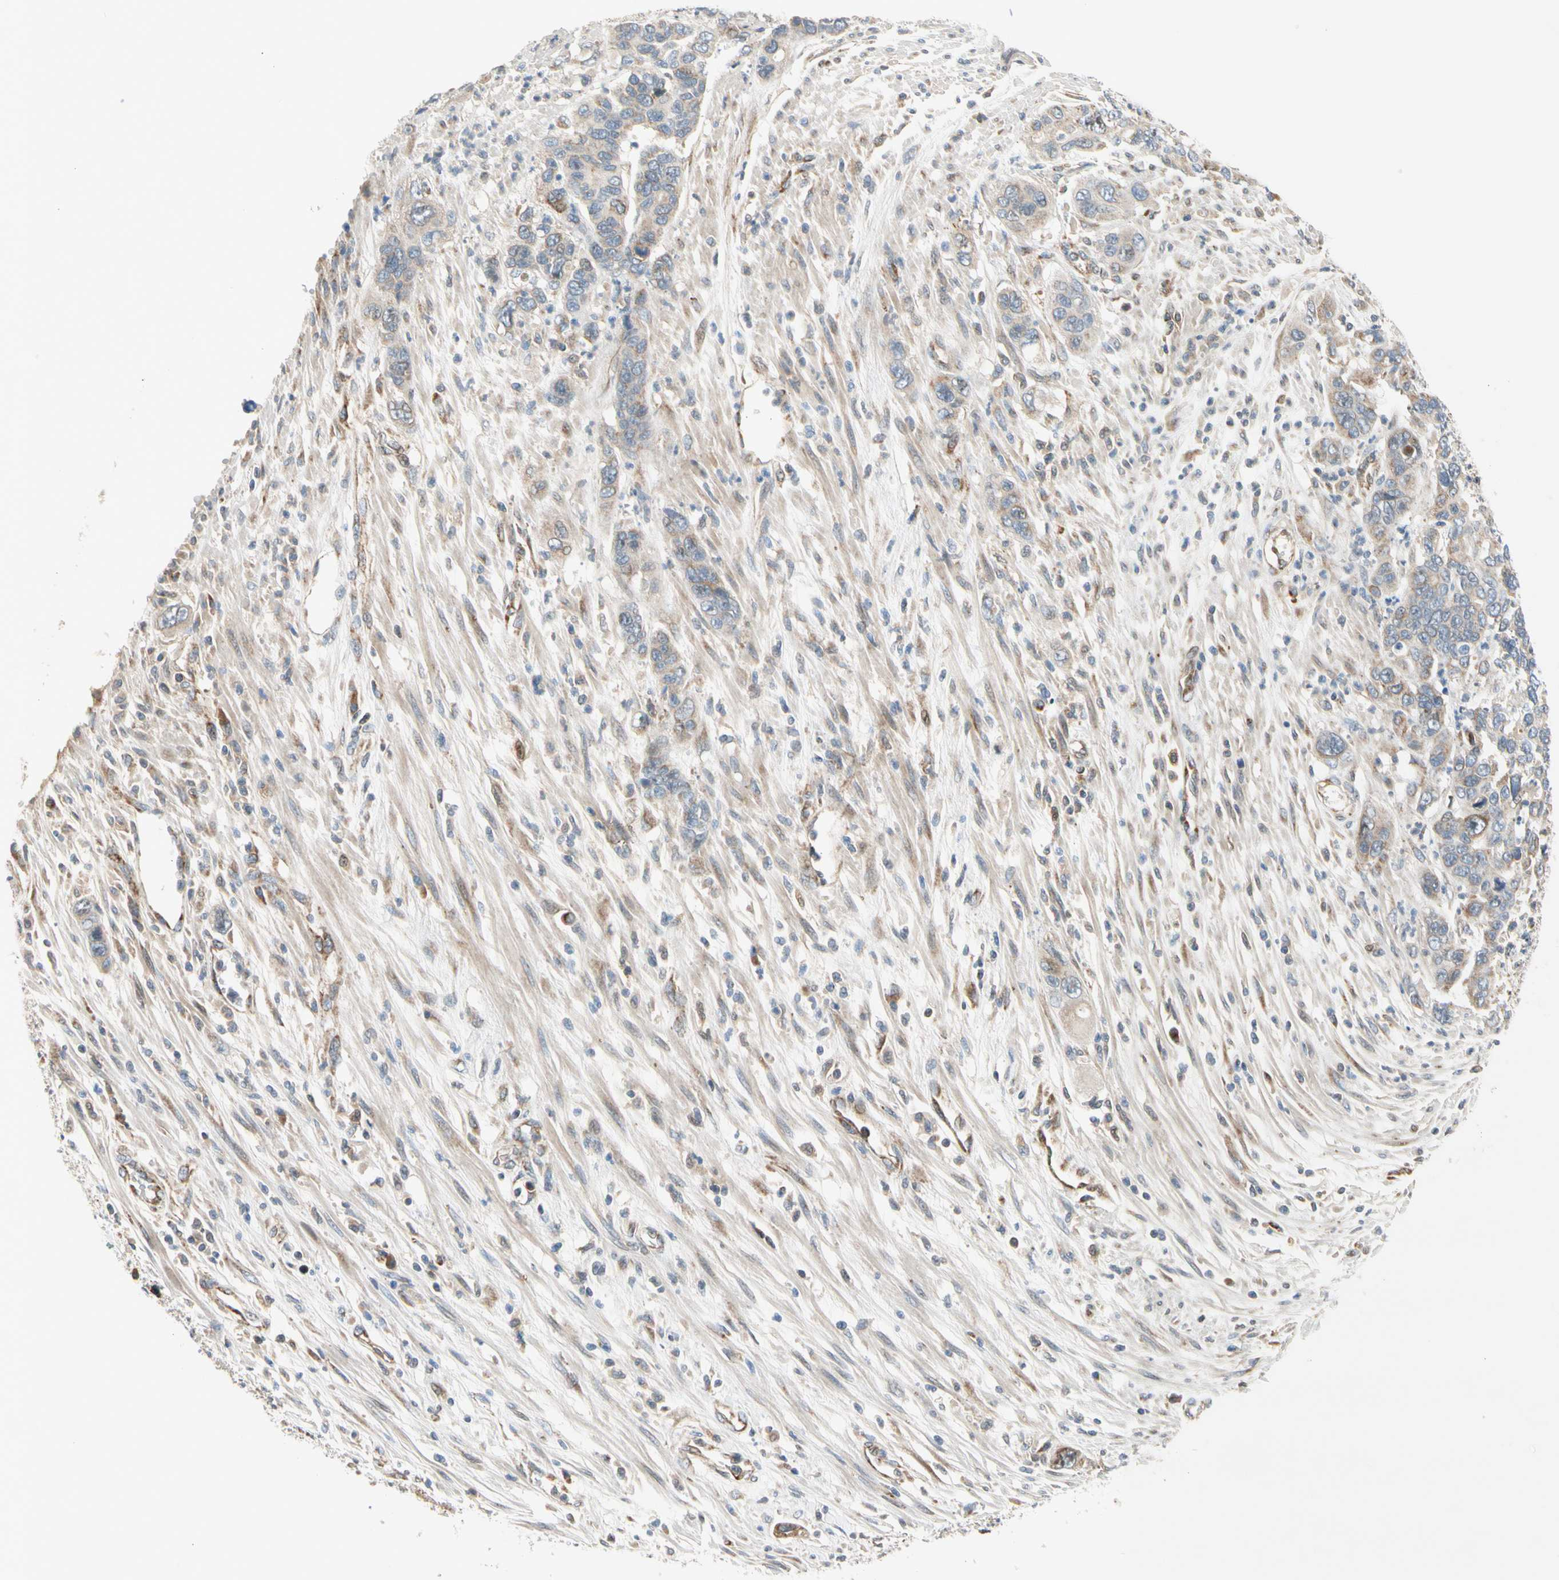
{"staining": {"intensity": "weak", "quantity": "25%-75%", "location": "cytoplasmic/membranous"}, "tissue": "pancreatic cancer", "cell_type": "Tumor cells", "image_type": "cancer", "snomed": [{"axis": "morphology", "description": "Adenocarcinoma, NOS"}, {"axis": "topography", "description": "Pancreas"}], "caption": "Protein analysis of pancreatic cancer tissue demonstrates weak cytoplasmic/membranous positivity in about 25%-75% of tumor cells.", "gene": "NPHP3", "patient": {"sex": "female", "age": 71}}